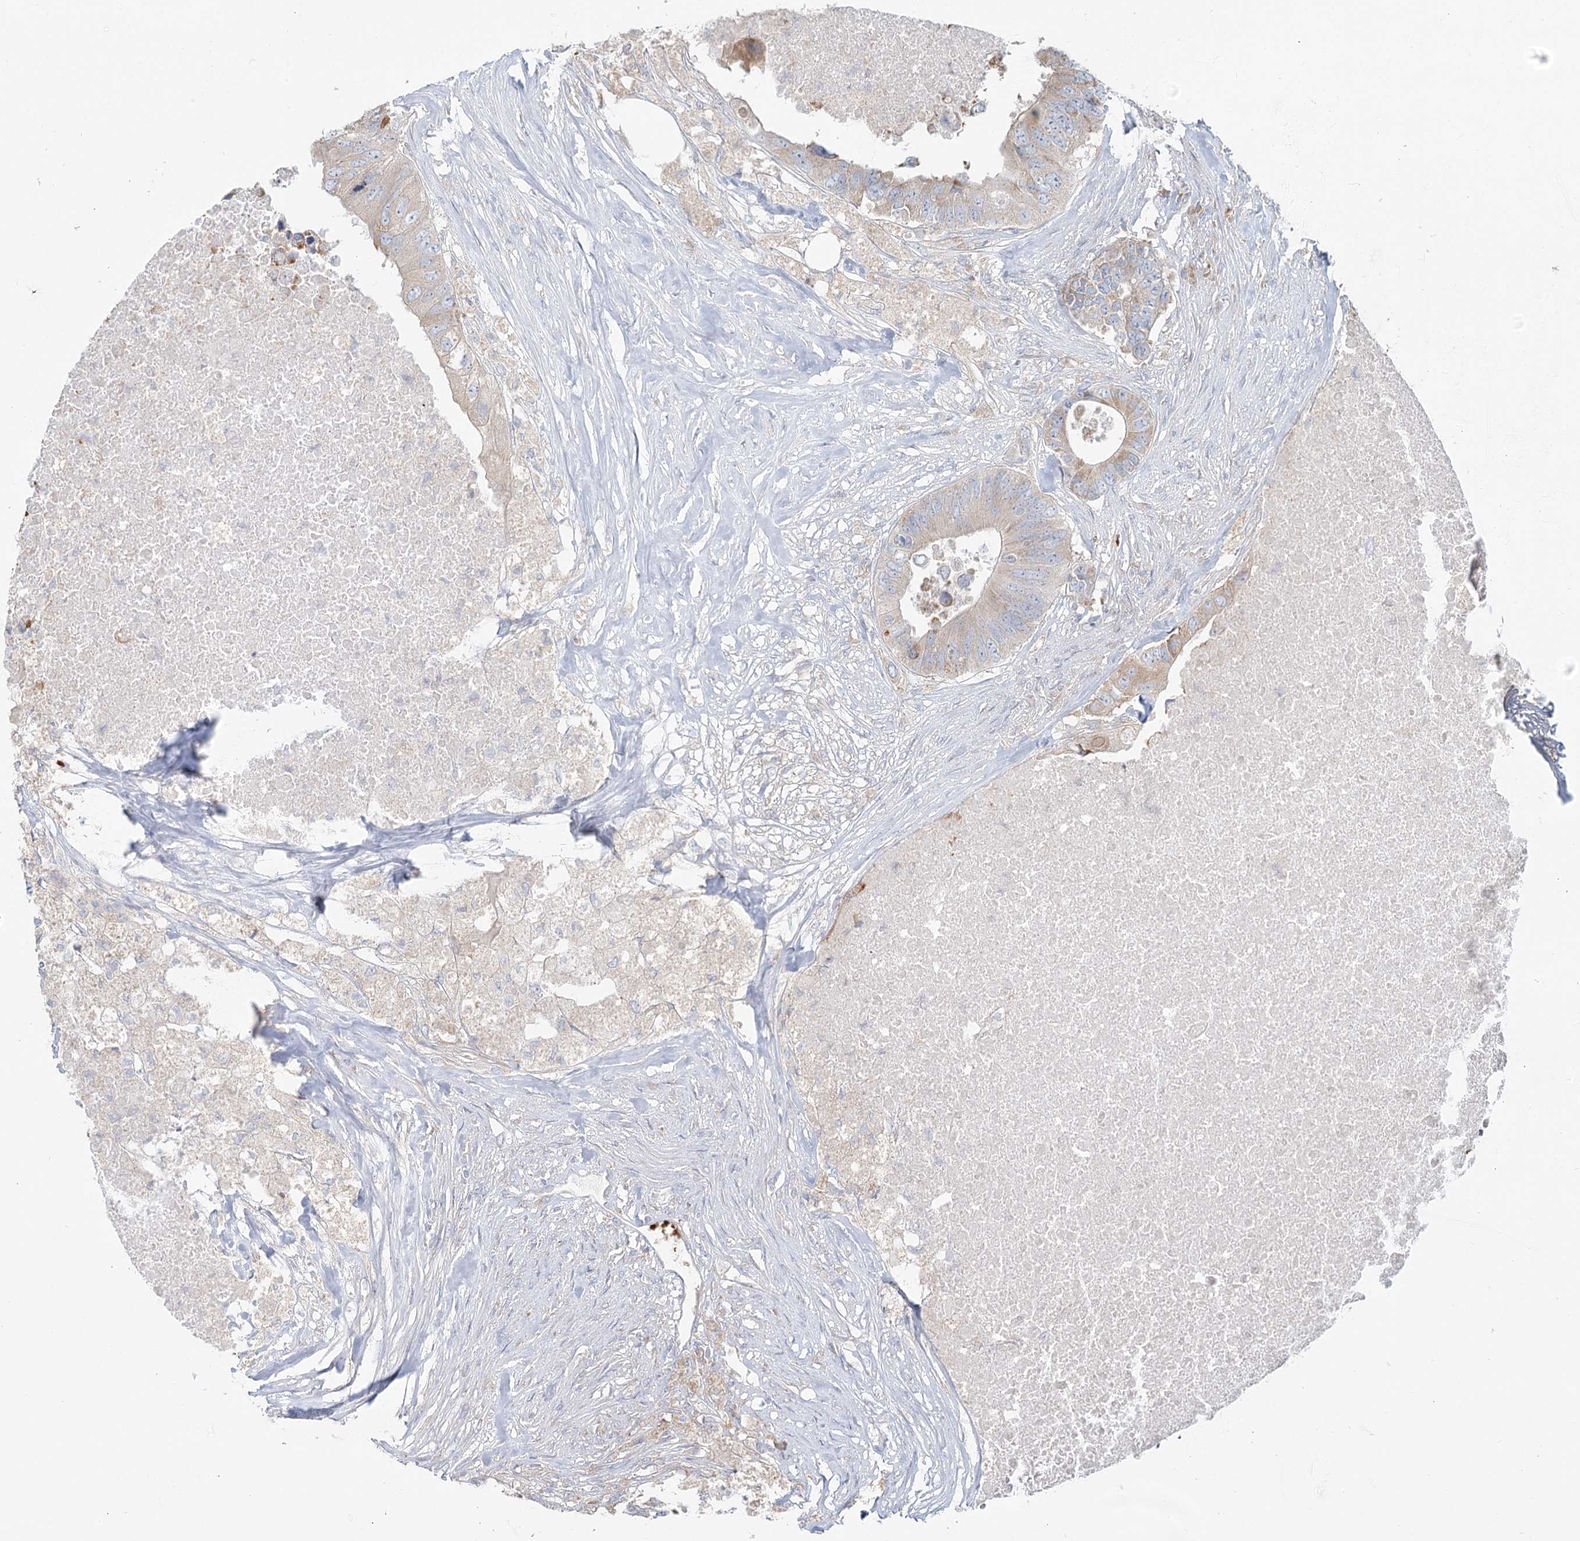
{"staining": {"intensity": "weak", "quantity": "<25%", "location": "cytoplasmic/membranous"}, "tissue": "colorectal cancer", "cell_type": "Tumor cells", "image_type": "cancer", "snomed": [{"axis": "morphology", "description": "Adenocarcinoma, NOS"}, {"axis": "topography", "description": "Colon"}], "caption": "Histopathology image shows no protein staining in tumor cells of colorectal adenocarcinoma tissue.", "gene": "ANKRD16", "patient": {"sex": "male", "age": 71}}